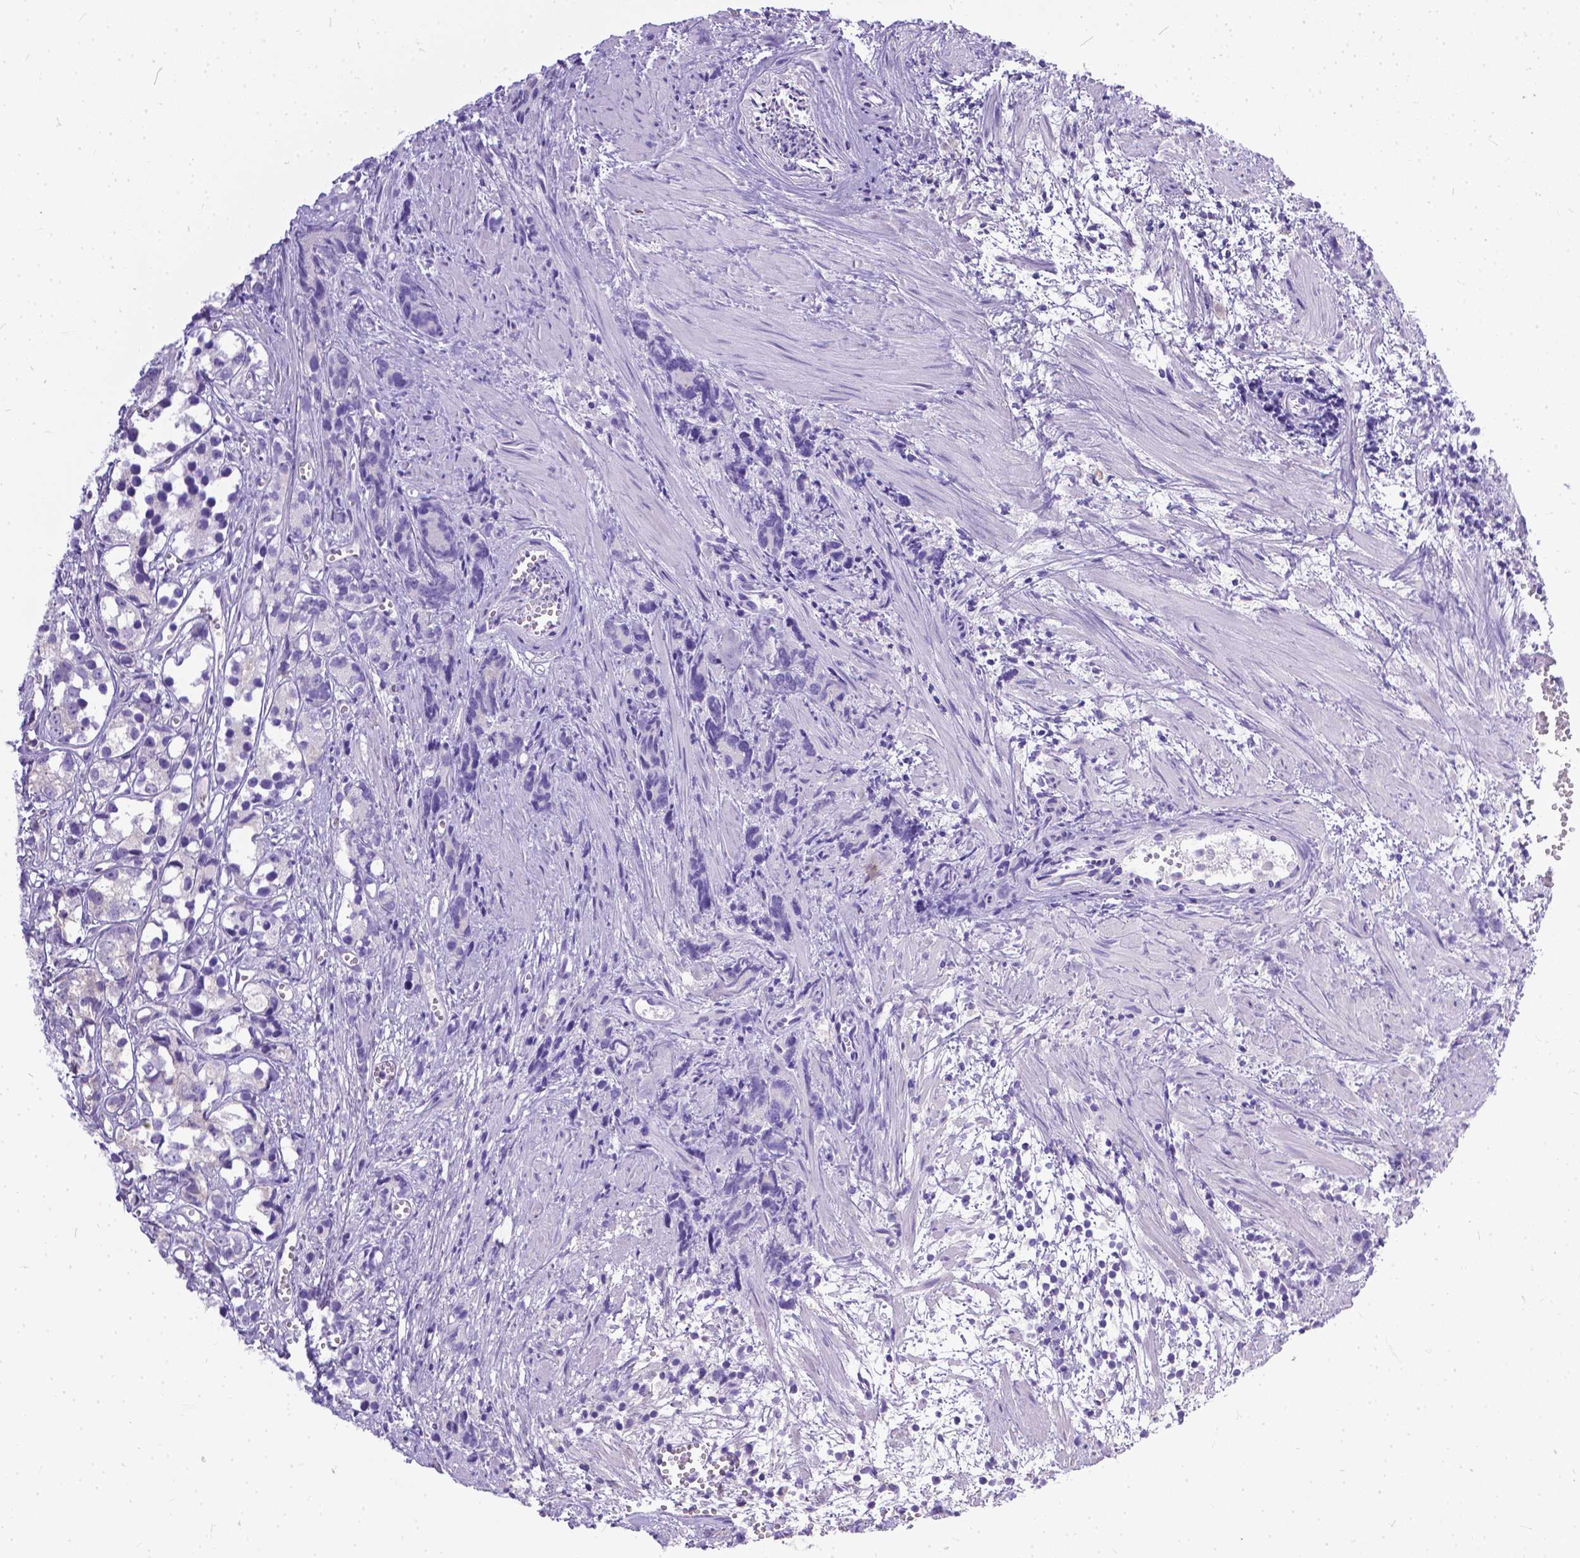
{"staining": {"intensity": "negative", "quantity": "none", "location": "none"}, "tissue": "prostate cancer", "cell_type": "Tumor cells", "image_type": "cancer", "snomed": [{"axis": "morphology", "description": "Adenocarcinoma, High grade"}, {"axis": "topography", "description": "Prostate"}], "caption": "The image displays no staining of tumor cells in high-grade adenocarcinoma (prostate).", "gene": "TTLL6", "patient": {"sex": "male", "age": 77}}